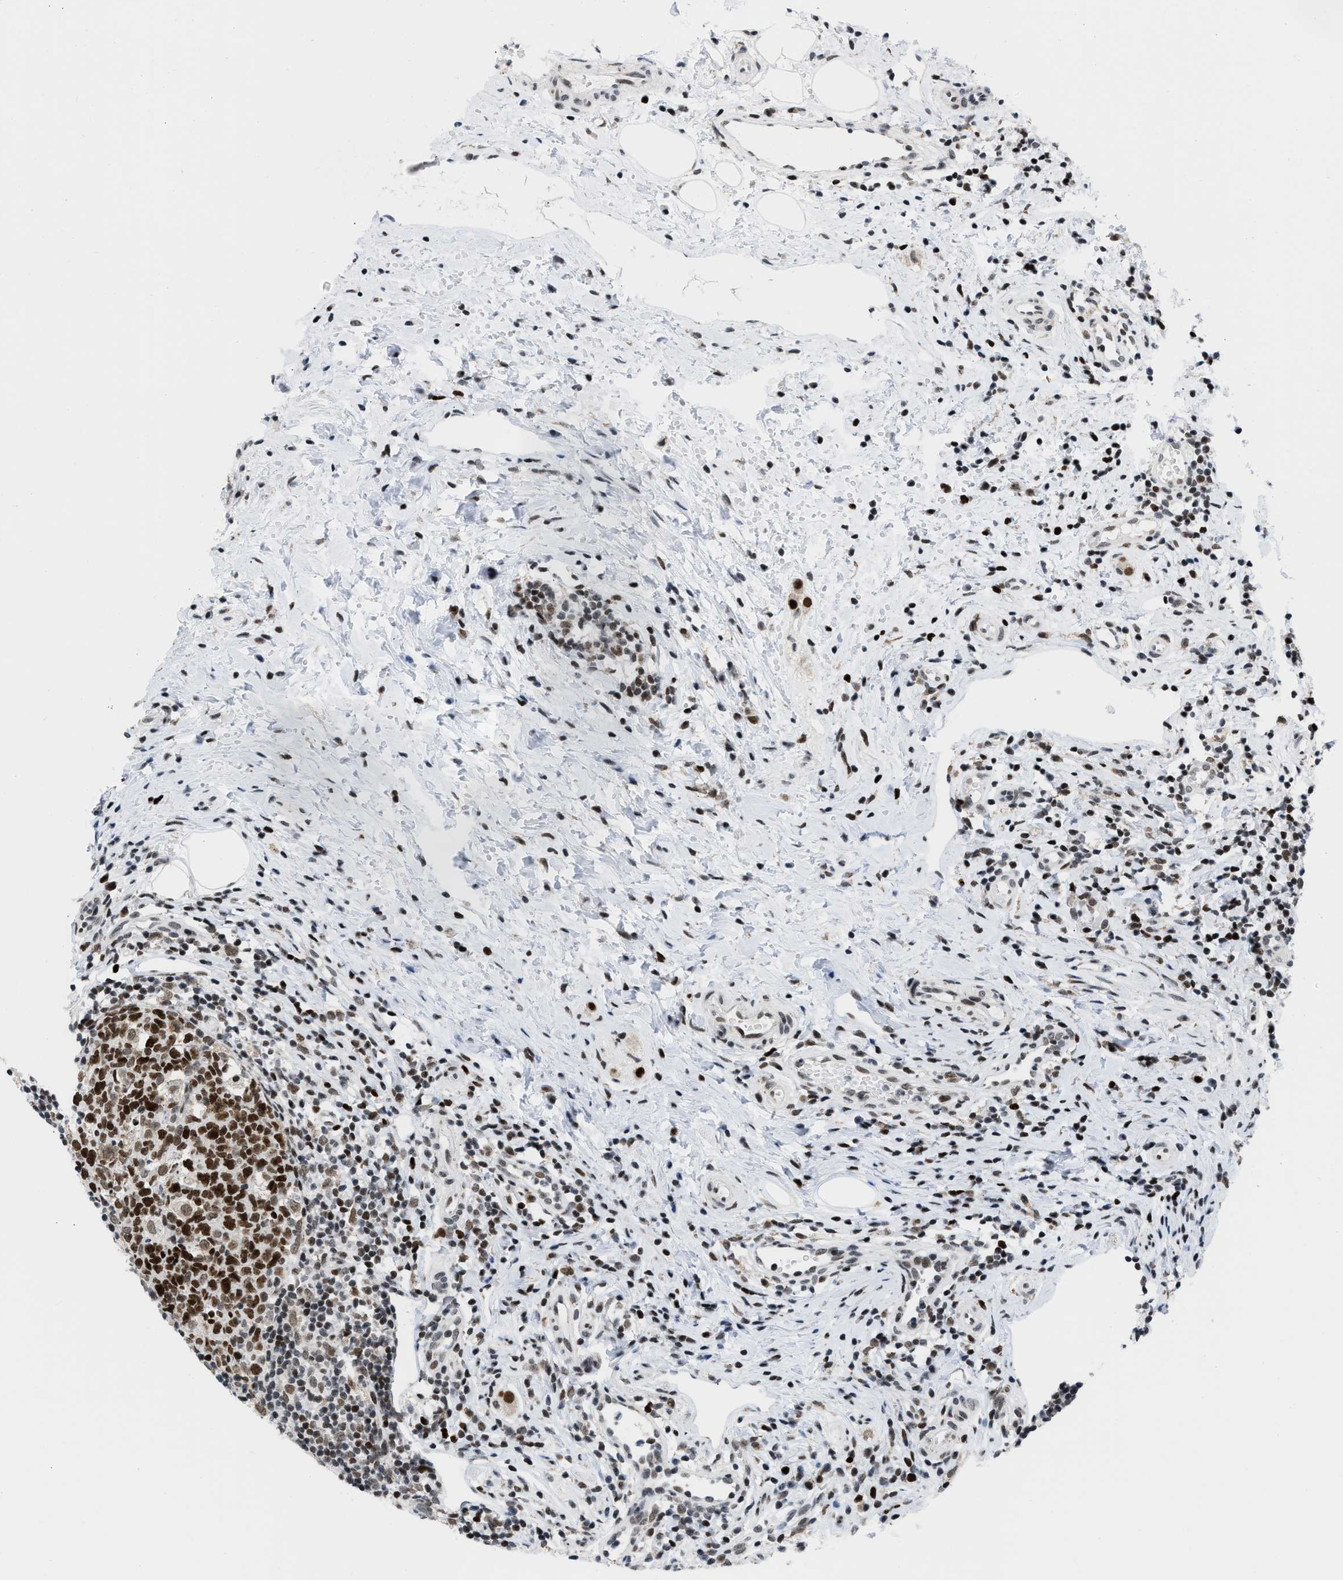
{"staining": {"intensity": "moderate", "quantity": ">75%", "location": "nuclear"}, "tissue": "appendix", "cell_type": "Glandular cells", "image_type": "normal", "snomed": [{"axis": "morphology", "description": "Normal tissue, NOS"}, {"axis": "topography", "description": "Appendix"}], "caption": "Appendix was stained to show a protein in brown. There is medium levels of moderate nuclear positivity in about >75% of glandular cells. The staining was performed using DAB (3,3'-diaminobenzidine), with brown indicating positive protein expression. Nuclei are stained blue with hematoxylin.", "gene": "TERF2IP", "patient": {"sex": "female", "age": 20}}